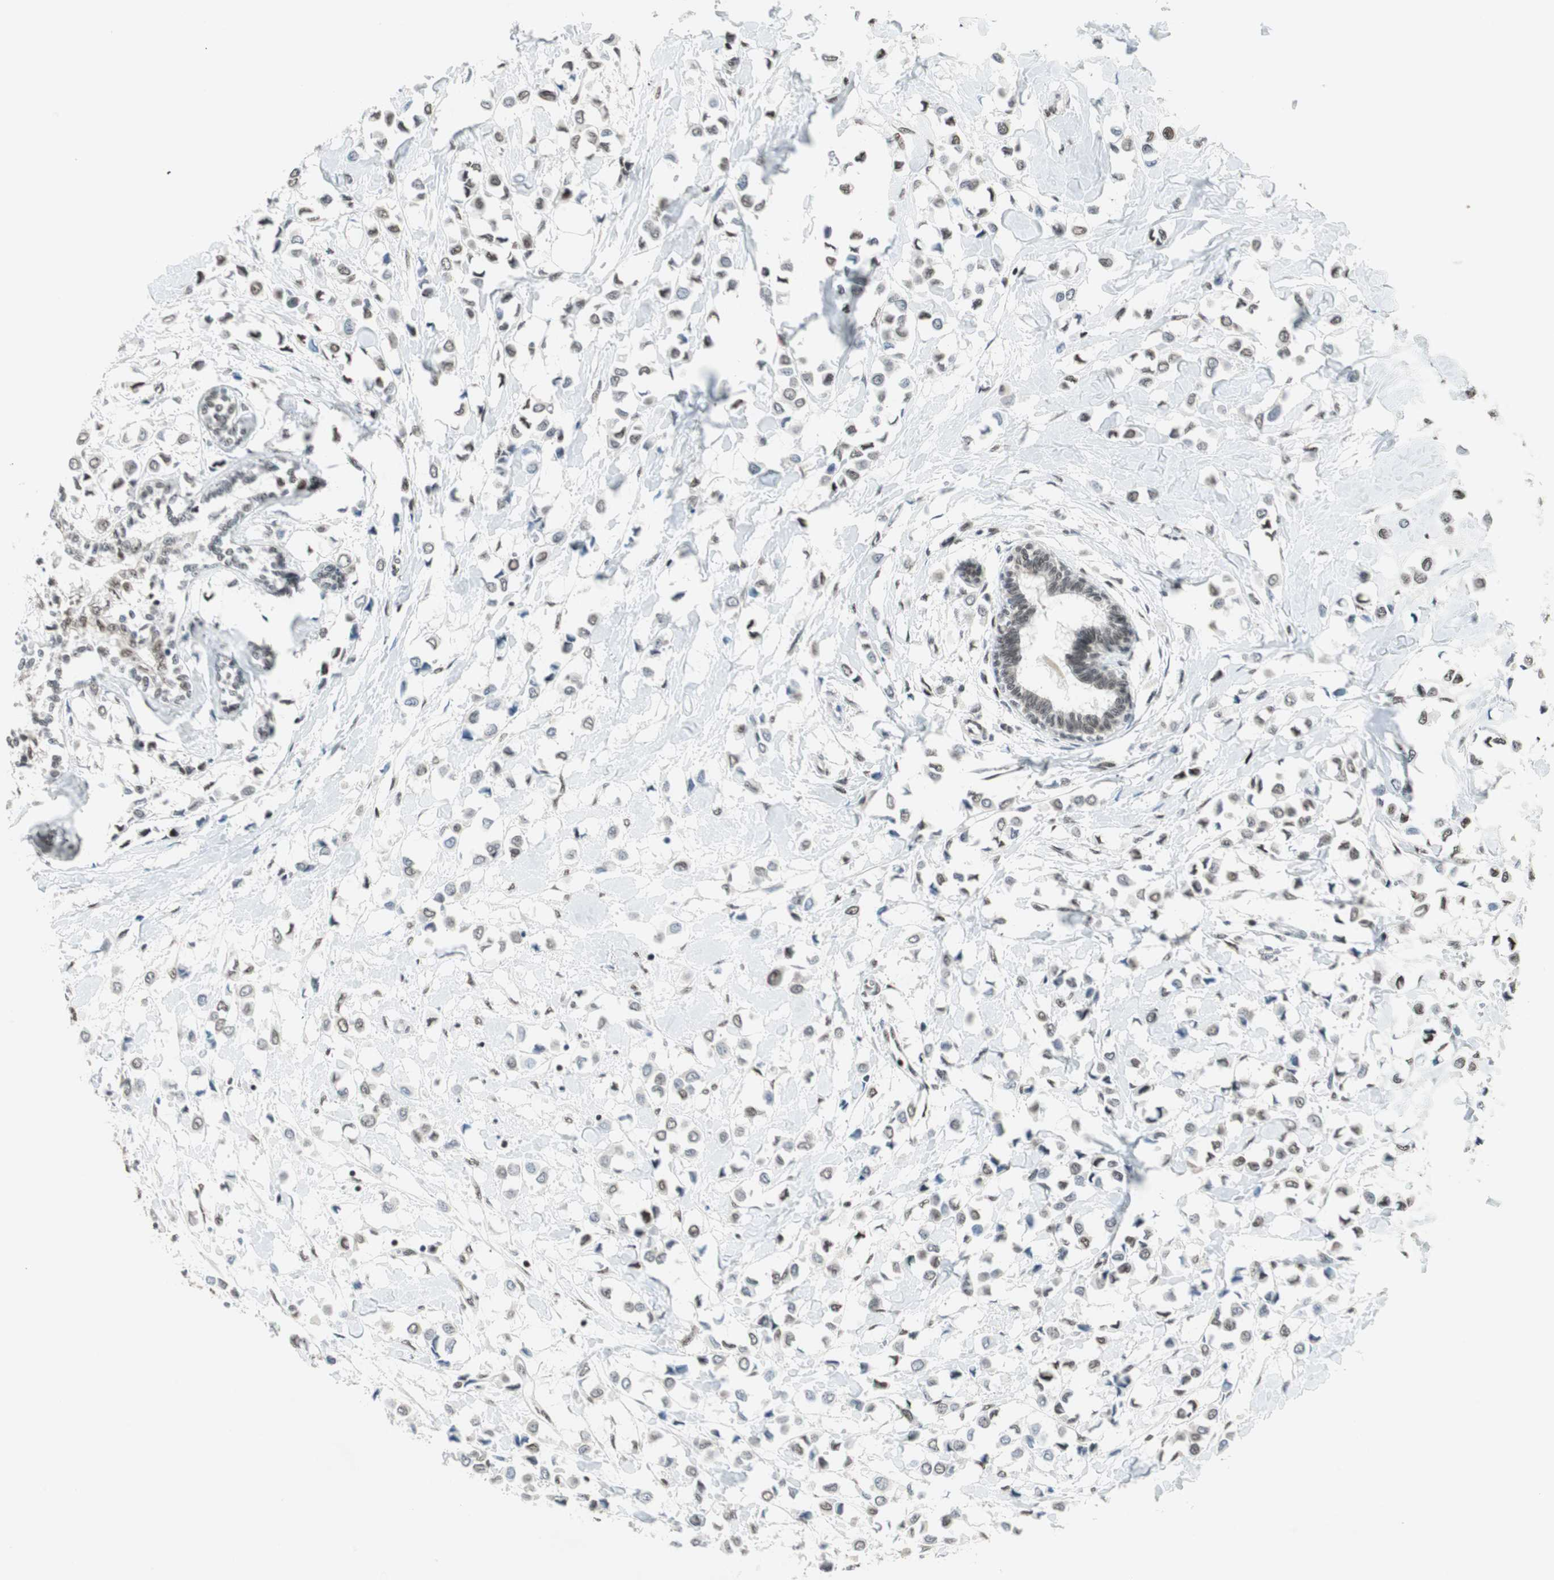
{"staining": {"intensity": "weak", "quantity": "25%-75%", "location": "cytoplasmic/membranous,nuclear"}, "tissue": "breast cancer", "cell_type": "Tumor cells", "image_type": "cancer", "snomed": [{"axis": "morphology", "description": "Lobular carcinoma"}, {"axis": "topography", "description": "Breast"}], "caption": "Immunohistochemical staining of human breast lobular carcinoma exhibits weak cytoplasmic/membranous and nuclear protein expression in approximately 25%-75% of tumor cells. Using DAB (brown) and hematoxylin (blue) stains, captured at high magnification using brightfield microscopy.", "gene": "ZBTB17", "patient": {"sex": "female", "age": 51}}